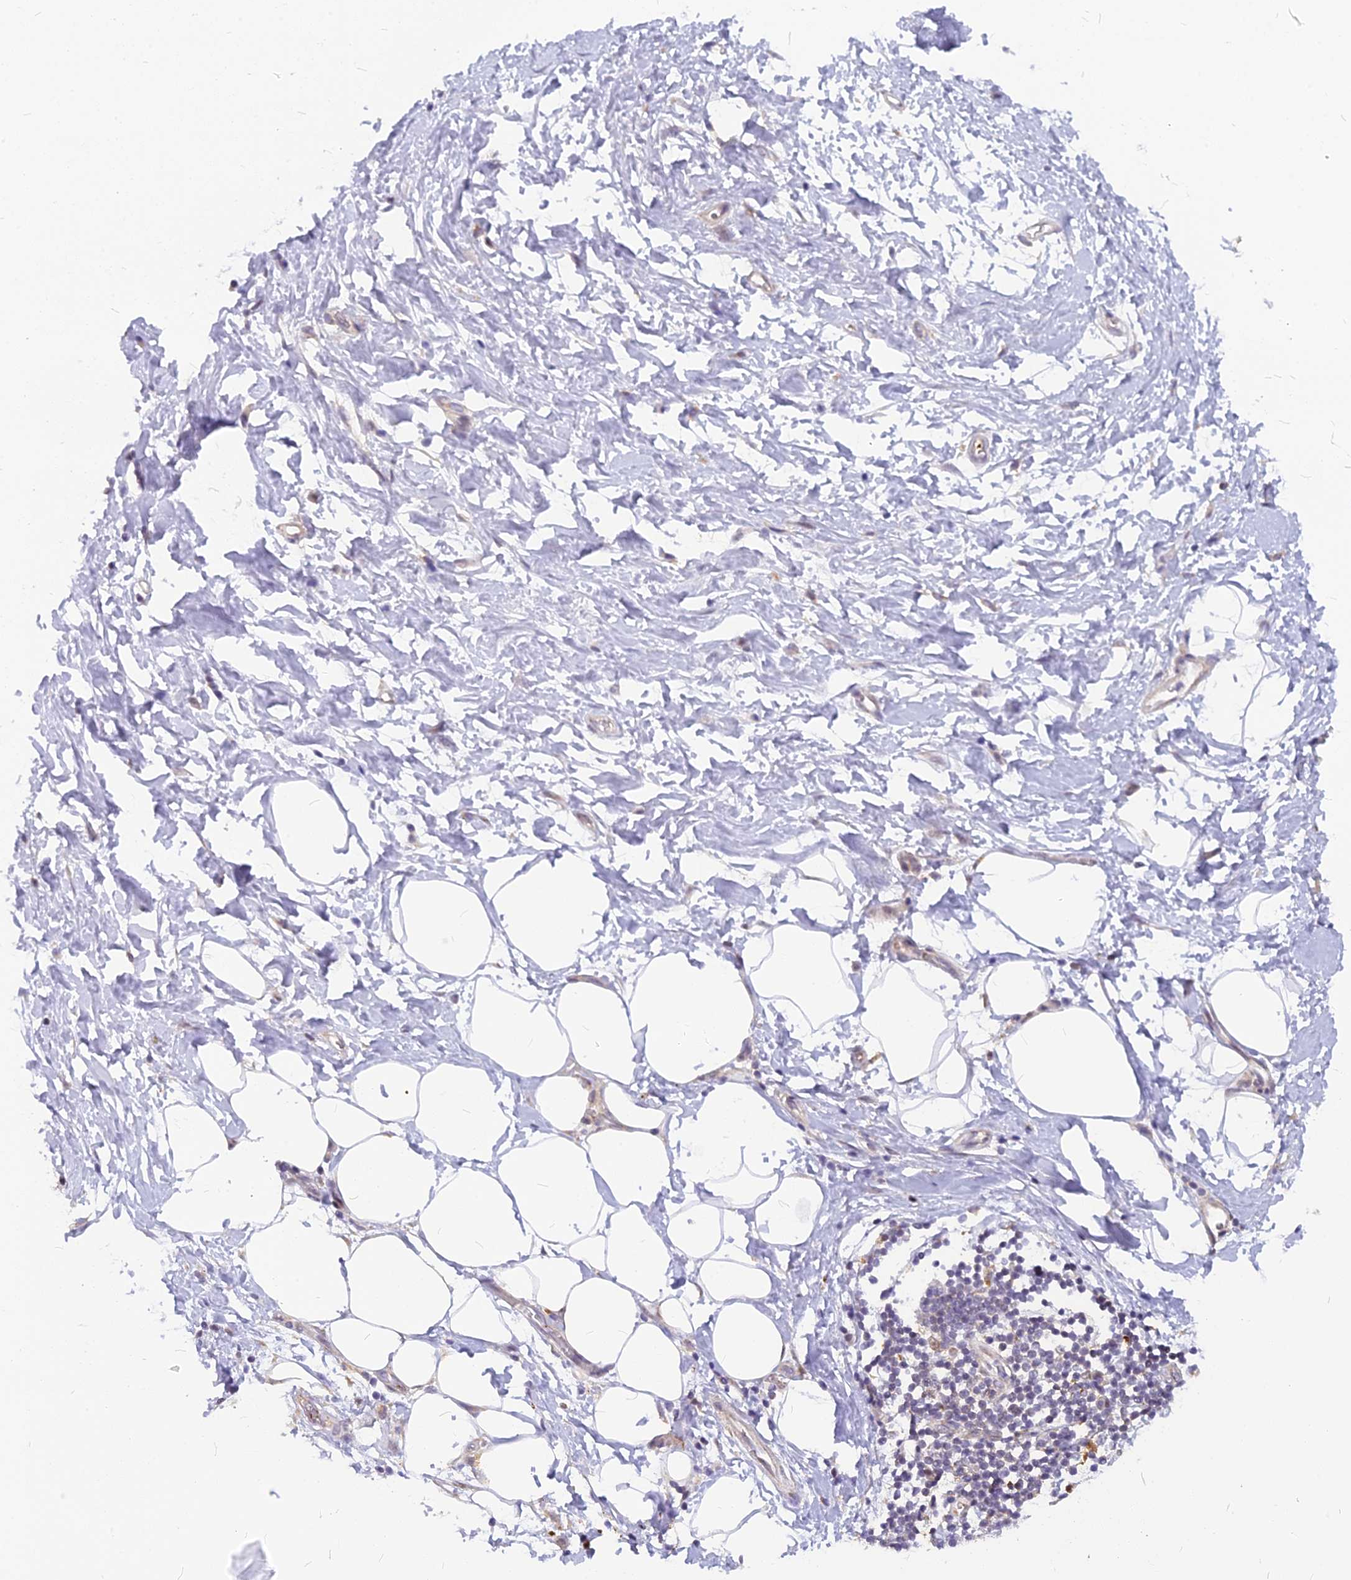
{"staining": {"intensity": "negative", "quantity": "none", "location": "none"}, "tissue": "adipose tissue", "cell_type": "Adipocytes", "image_type": "normal", "snomed": [{"axis": "morphology", "description": "Normal tissue, NOS"}, {"axis": "morphology", "description": "Adenocarcinoma, NOS"}, {"axis": "topography", "description": "Pancreas"}, {"axis": "topography", "description": "Peripheral nerve tissue"}], "caption": "An IHC histopathology image of unremarkable adipose tissue is shown. There is no staining in adipocytes of adipose tissue. Brightfield microscopy of immunohistochemistry (IHC) stained with DAB (3,3'-diaminobenzidine) (brown) and hematoxylin (blue), captured at high magnification.", "gene": "CMC1", "patient": {"sex": "male", "age": 59}}